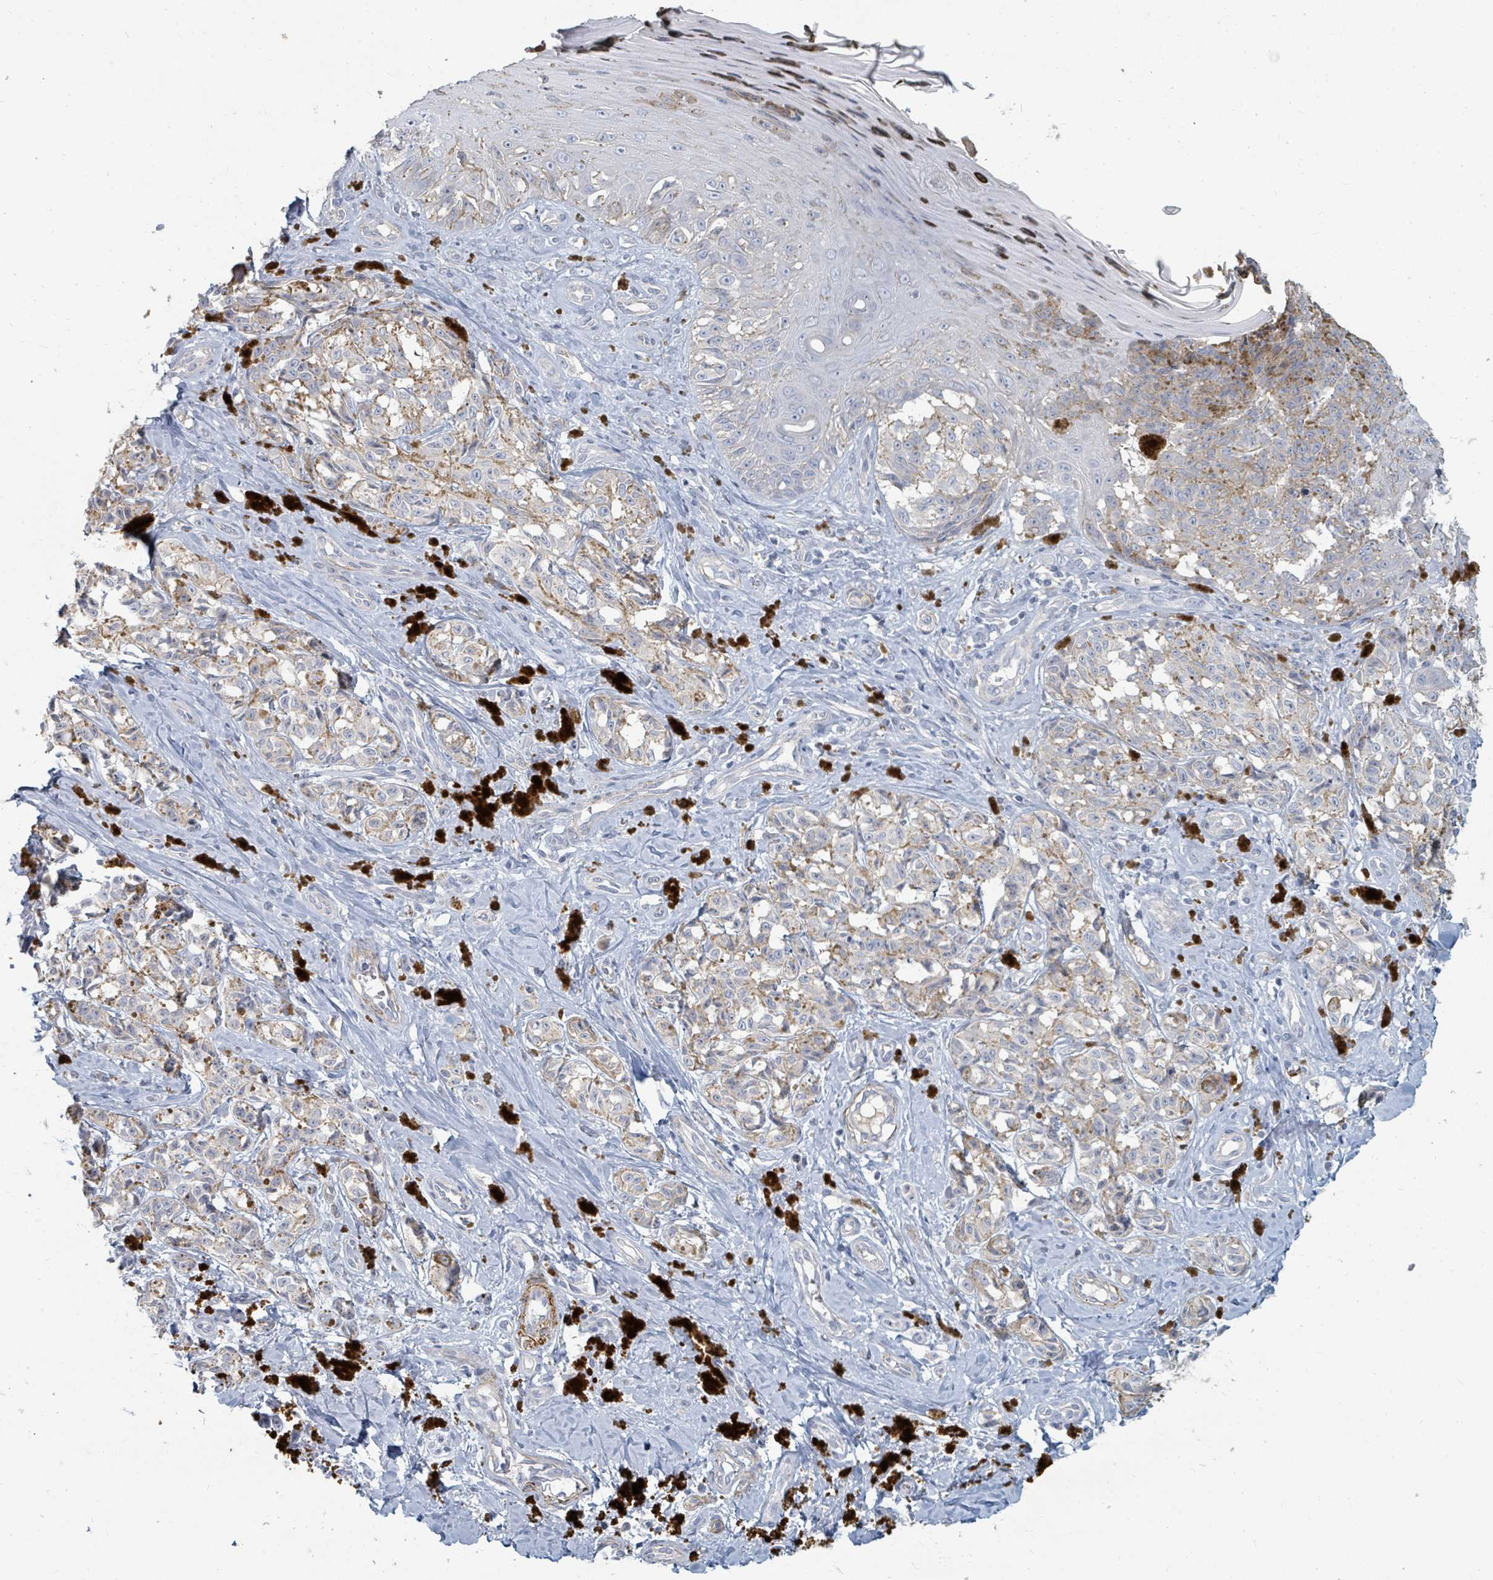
{"staining": {"intensity": "negative", "quantity": "none", "location": "none"}, "tissue": "melanoma", "cell_type": "Tumor cells", "image_type": "cancer", "snomed": [{"axis": "morphology", "description": "Malignant melanoma, NOS"}, {"axis": "topography", "description": "Skin"}], "caption": "Melanoma stained for a protein using IHC exhibits no expression tumor cells.", "gene": "ARGFX", "patient": {"sex": "female", "age": 65}}